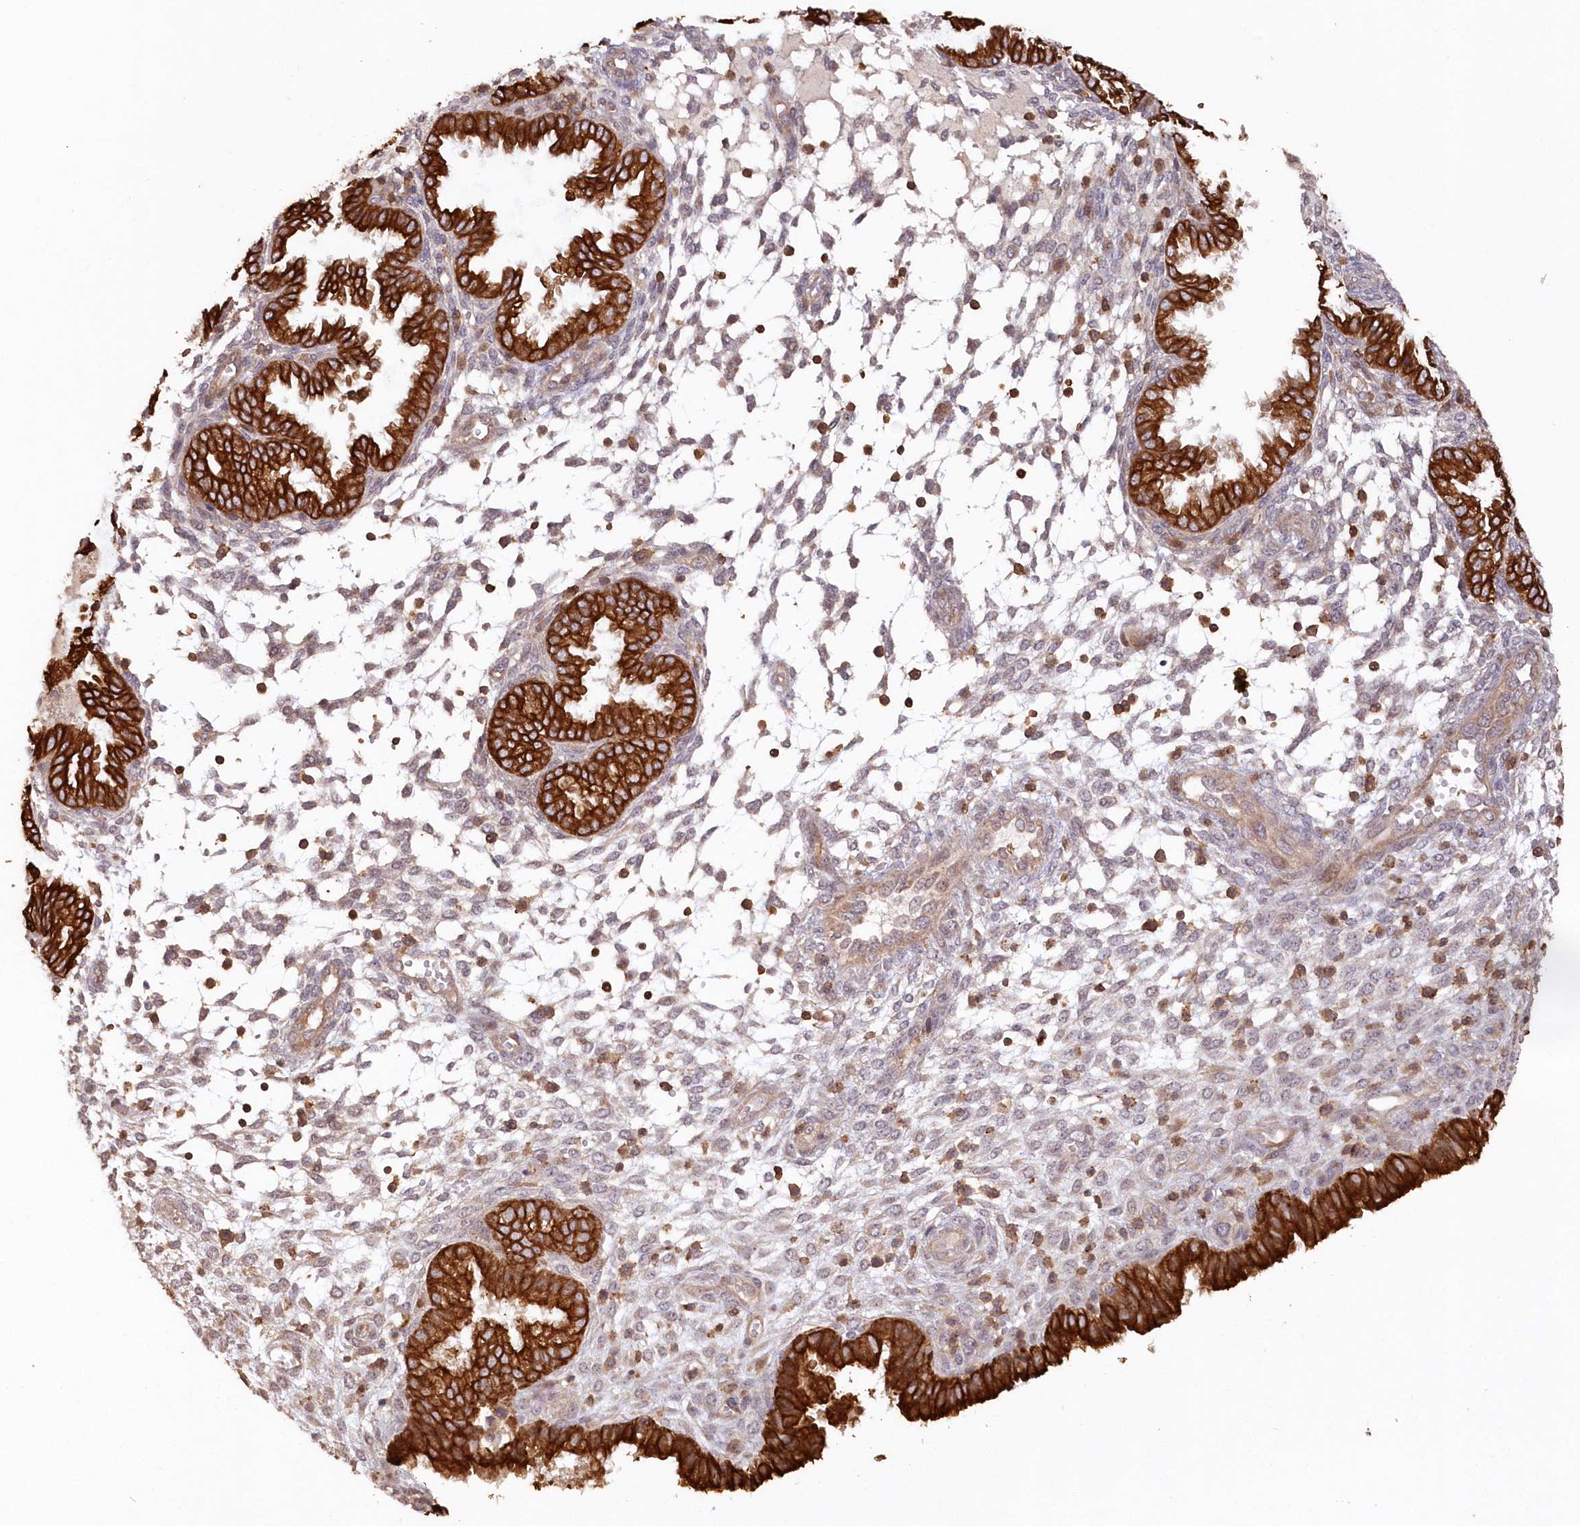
{"staining": {"intensity": "moderate", "quantity": "<25%", "location": "cytoplasmic/membranous"}, "tissue": "endometrium", "cell_type": "Cells in endometrial stroma", "image_type": "normal", "snomed": [{"axis": "morphology", "description": "Normal tissue, NOS"}, {"axis": "topography", "description": "Endometrium"}], "caption": "Protein expression by immunohistochemistry reveals moderate cytoplasmic/membranous staining in about <25% of cells in endometrial stroma in benign endometrium.", "gene": "SNED1", "patient": {"sex": "female", "age": 33}}